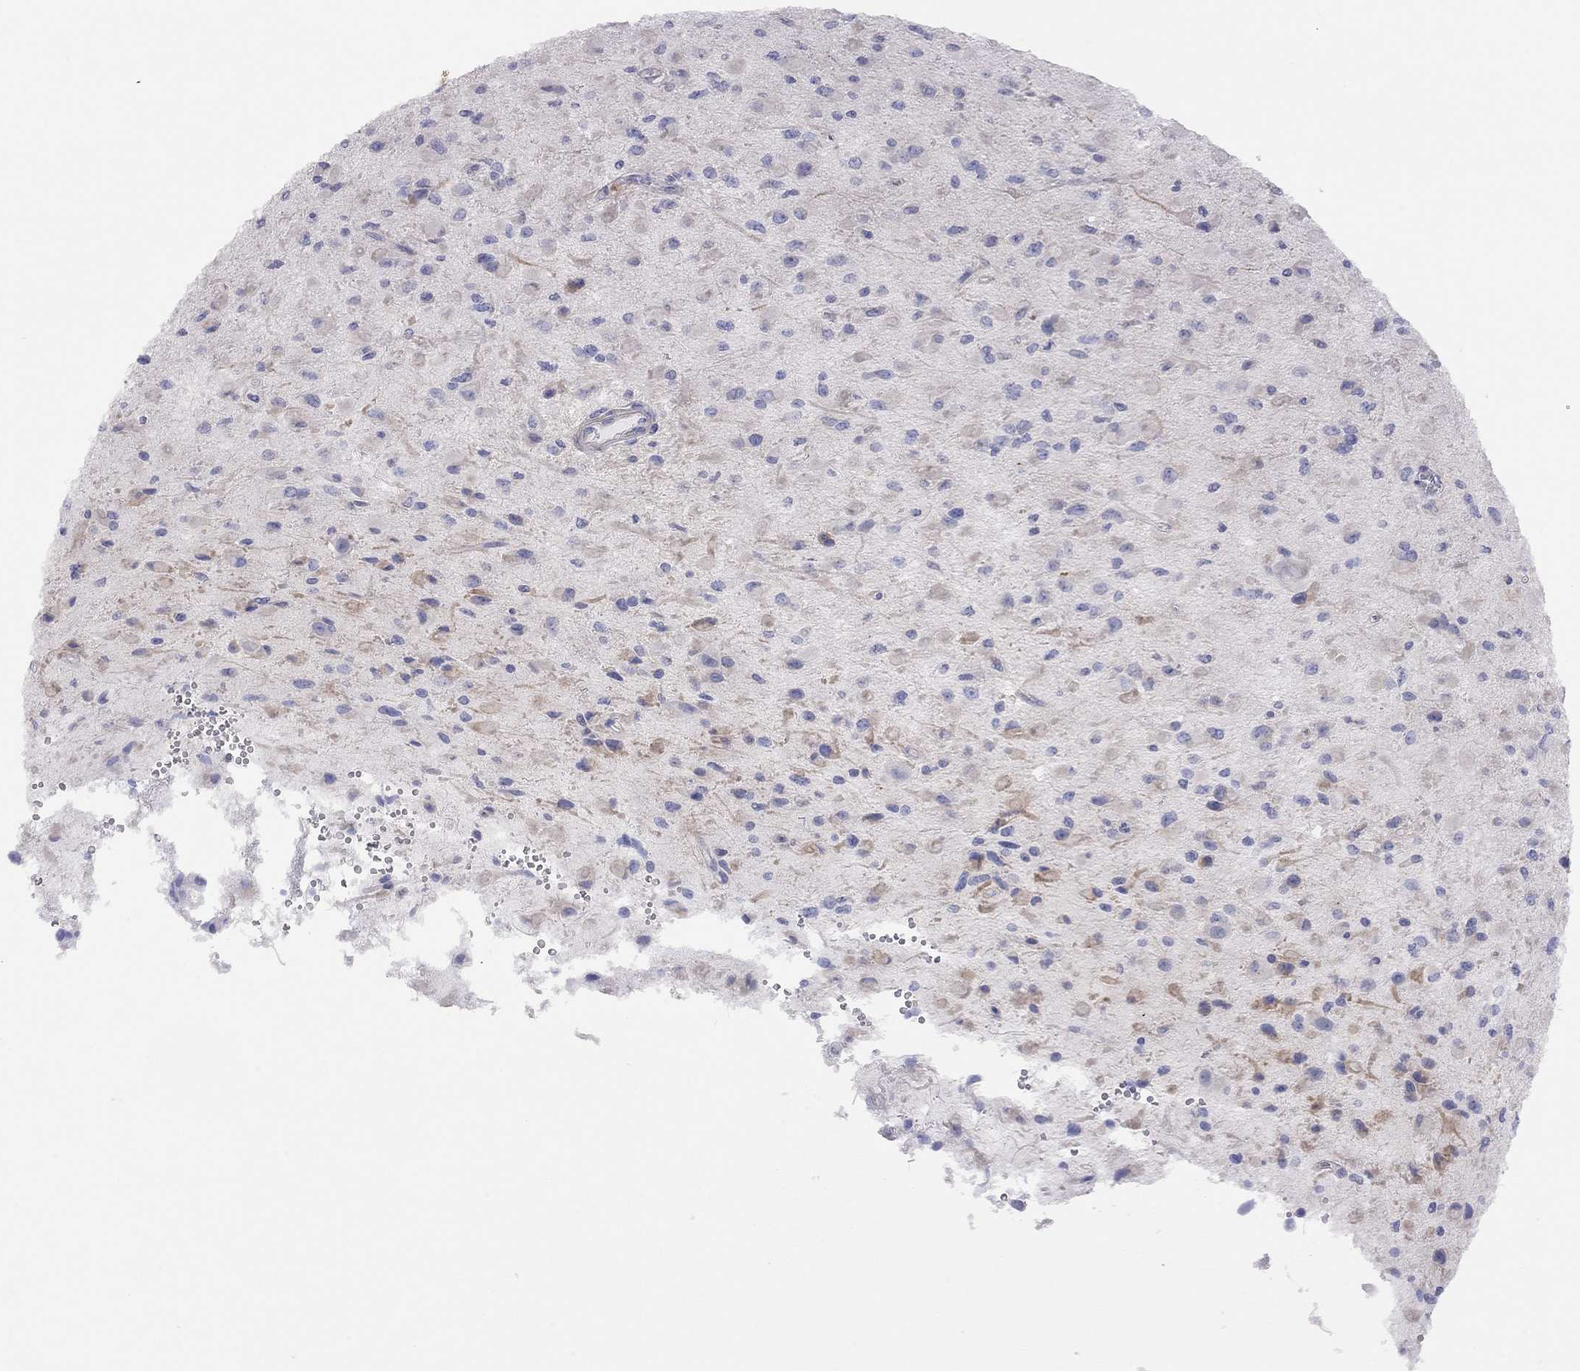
{"staining": {"intensity": "negative", "quantity": "none", "location": "none"}, "tissue": "glioma", "cell_type": "Tumor cells", "image_type": "cancer", "snomed": [{"axis": "morphology", "description": "Glioma, malignant, High grade"}, {"axis": "topography", "description": "Cerebral cortex"}], "caption": "An IHC histopathology image of glioma is shown. There is no staining in tumor cells of glioma.", "gene": "ADCYAP1", "patient": {"sex": "male", "age": 35}}